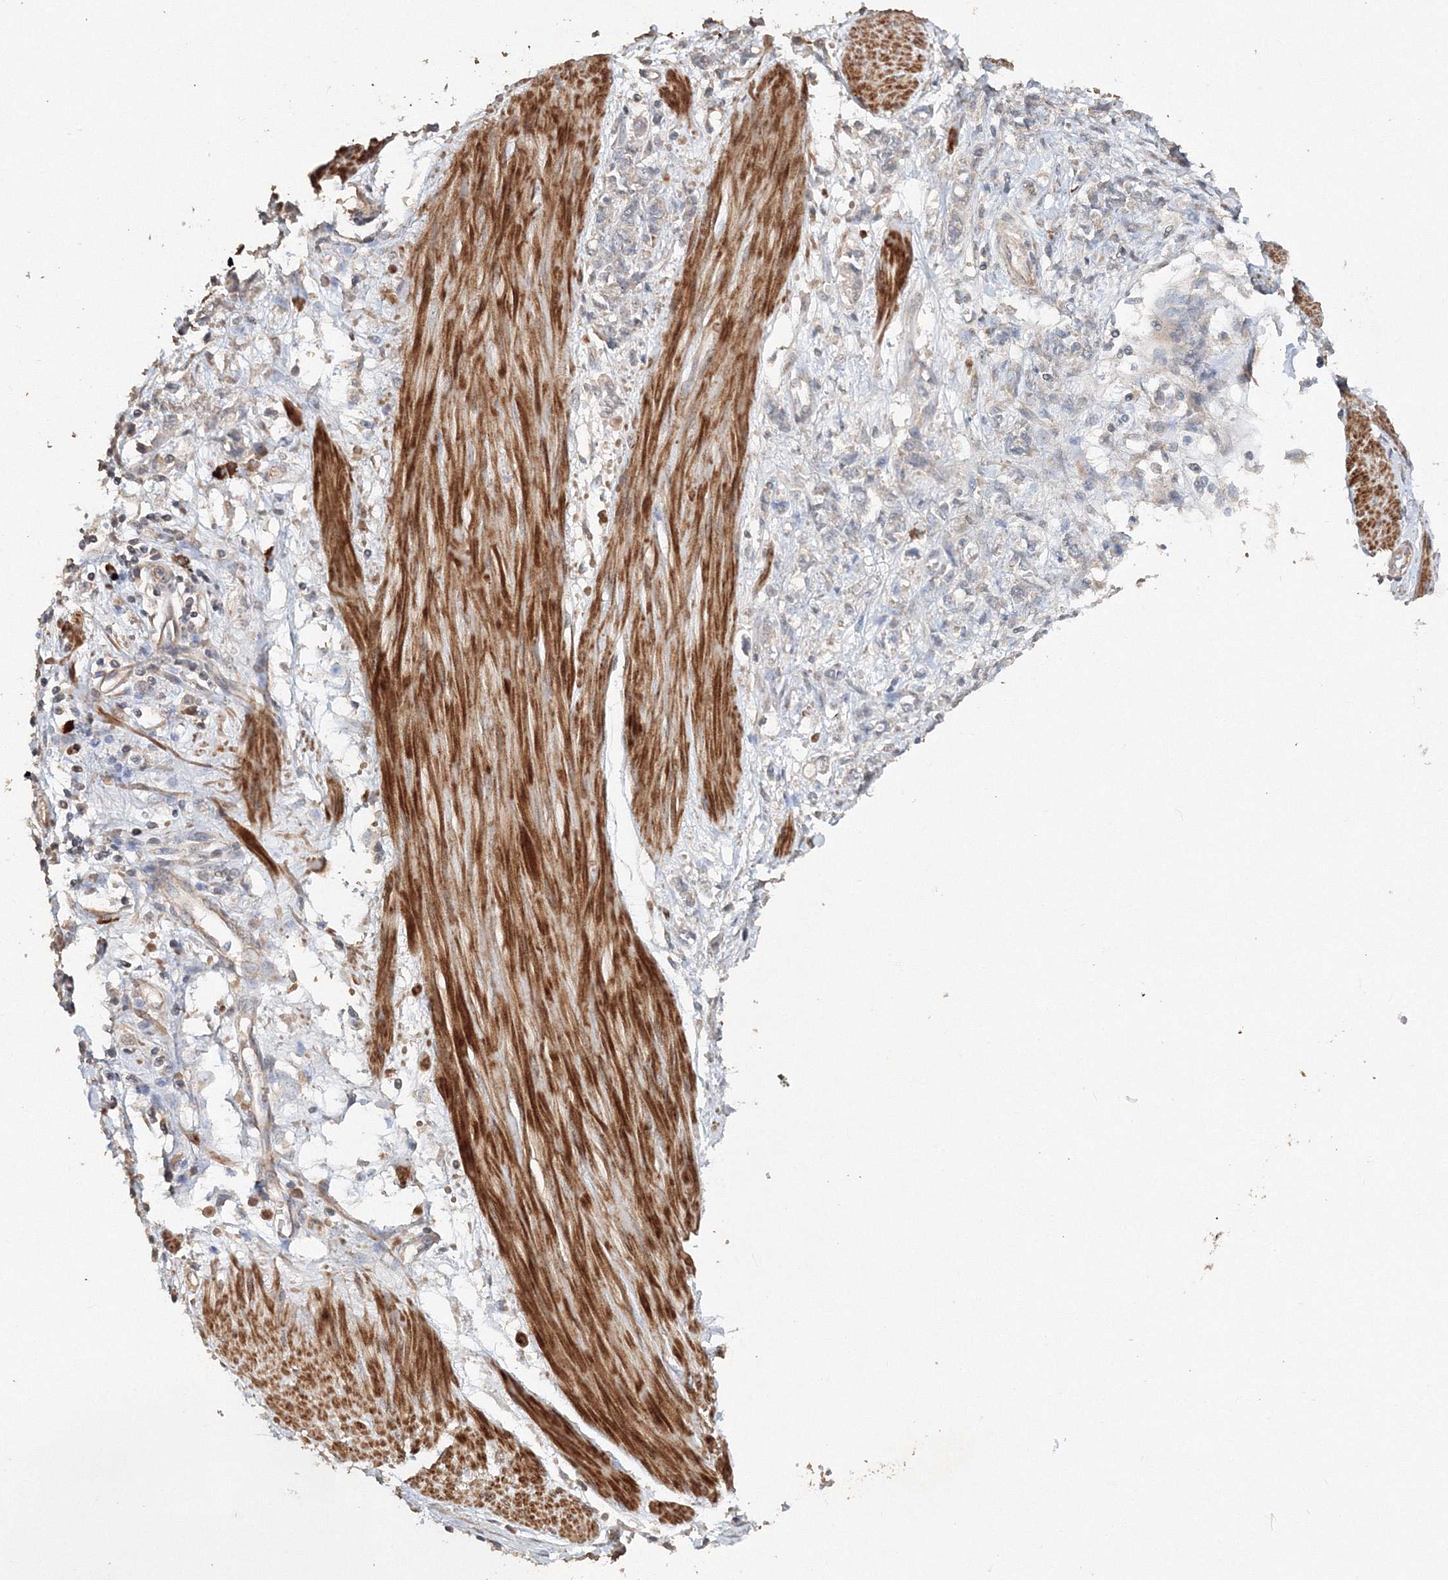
{"staining": {"intensity": "negative", "quantity": "none", "location": "none"}, "tissue": "stomach cancer", "cell_type": "Tumor cells", "image_type": "cancer", "snomed": [{"axis": "morphology", "description": "Adenocarcinoma, NOS"}, {"axis": "topography", "description": "Stomach"}], "caption": "IHC image of stomach adenocarcinoma stained for a protein (brown), which exhibits no expression in tumor cells.", "gene": "NALF2", "patient": {"sex": "female", "age": 76}}